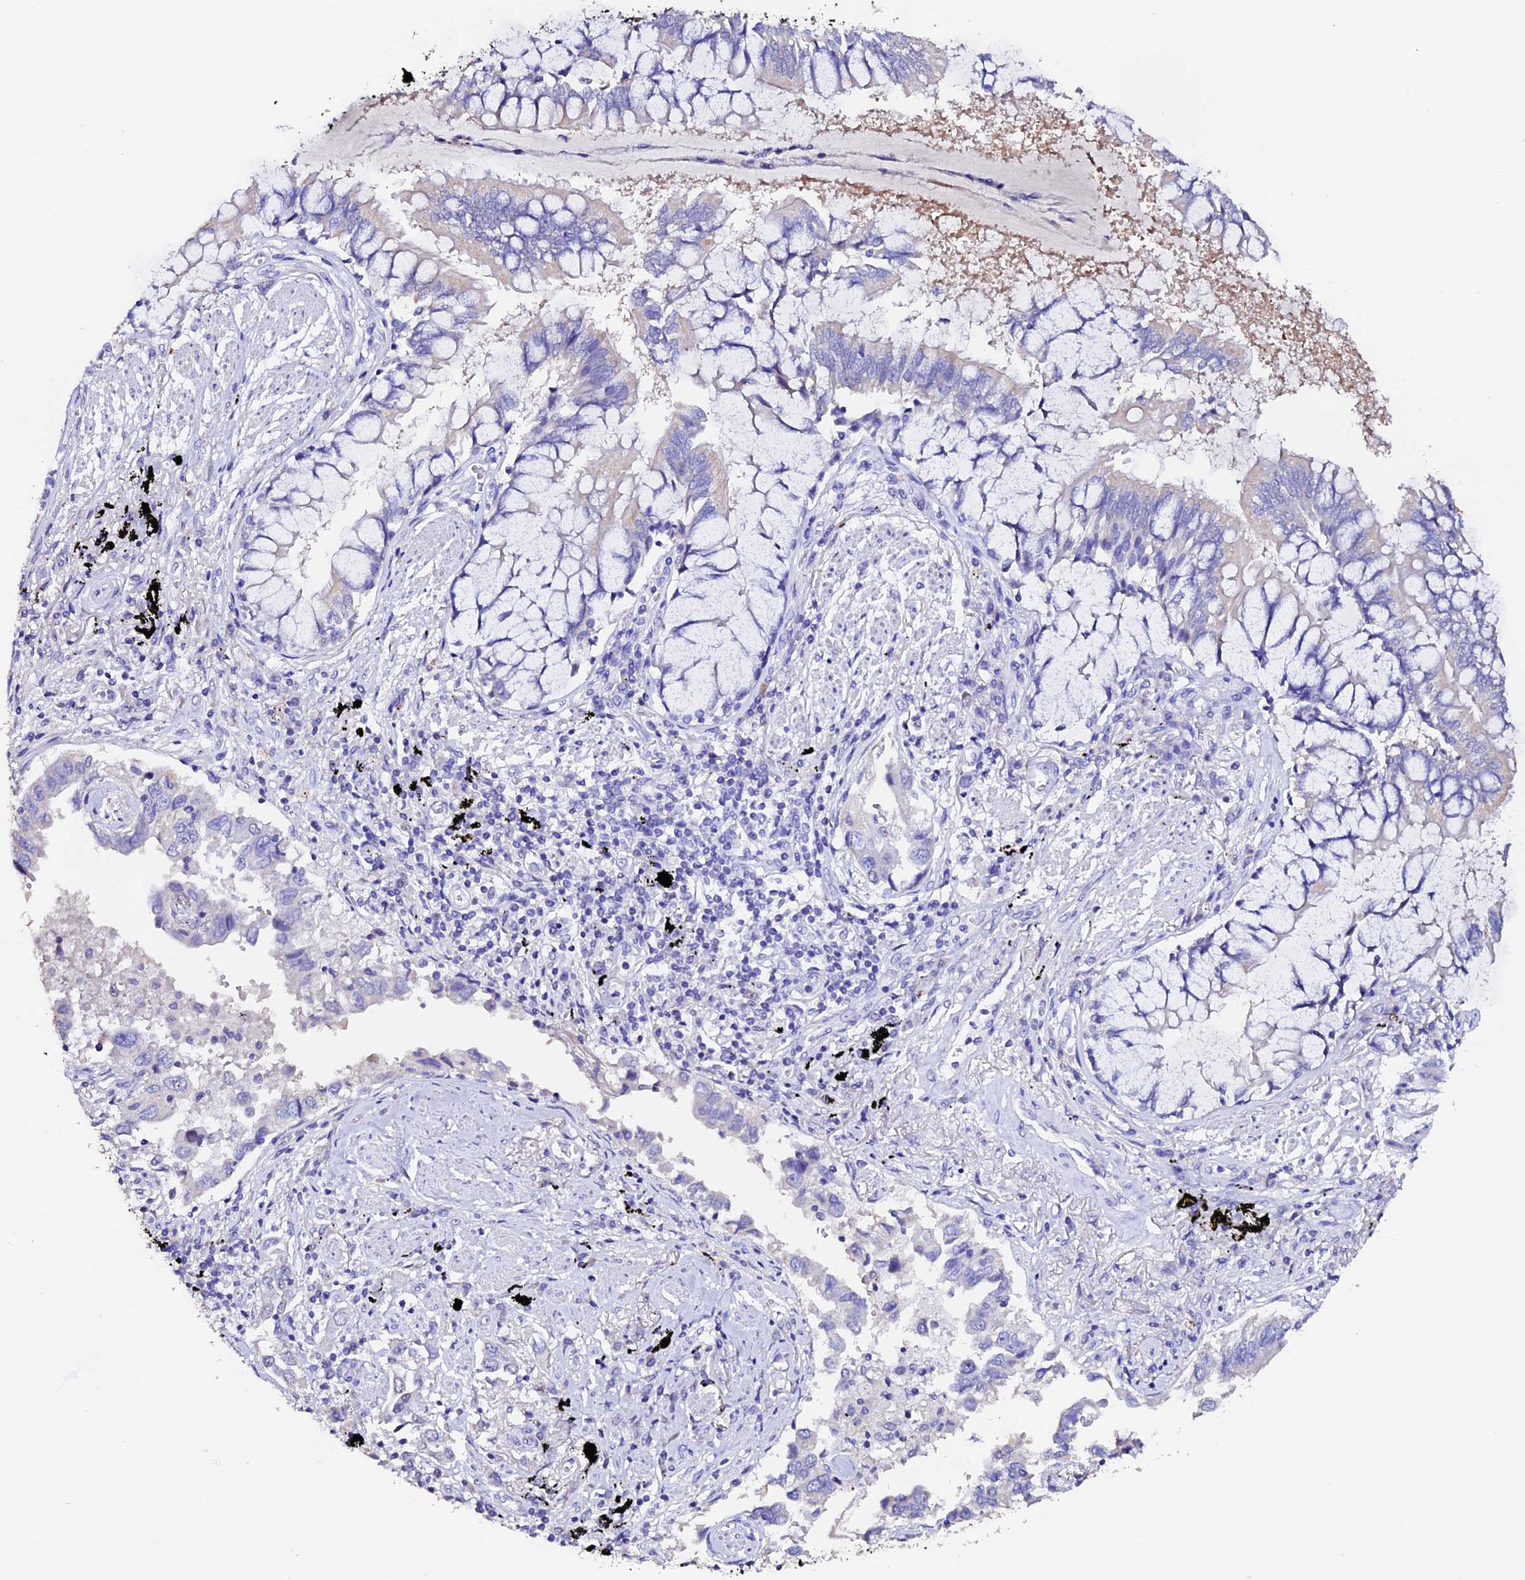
{"staining": {"intensity": "negative", "quantity": "none", "location": "none"}, "tissue": "lung cancer", "cell_type": "Tumor cells", "image_type": "cancer", "snomed": [{"axis": "morphology", "description": "Adenocarcinoma, NOS"}, {"axis": "topography", "description": "Lung"}], "caption": "A high-resolution photomicrograph shows immunohistochemistry (IHC) staining of lung cancer, which exhibits no significant staining in tumor cells.", "gene": "FBXW9", "patient": {"sex": "male", "age": 67}}